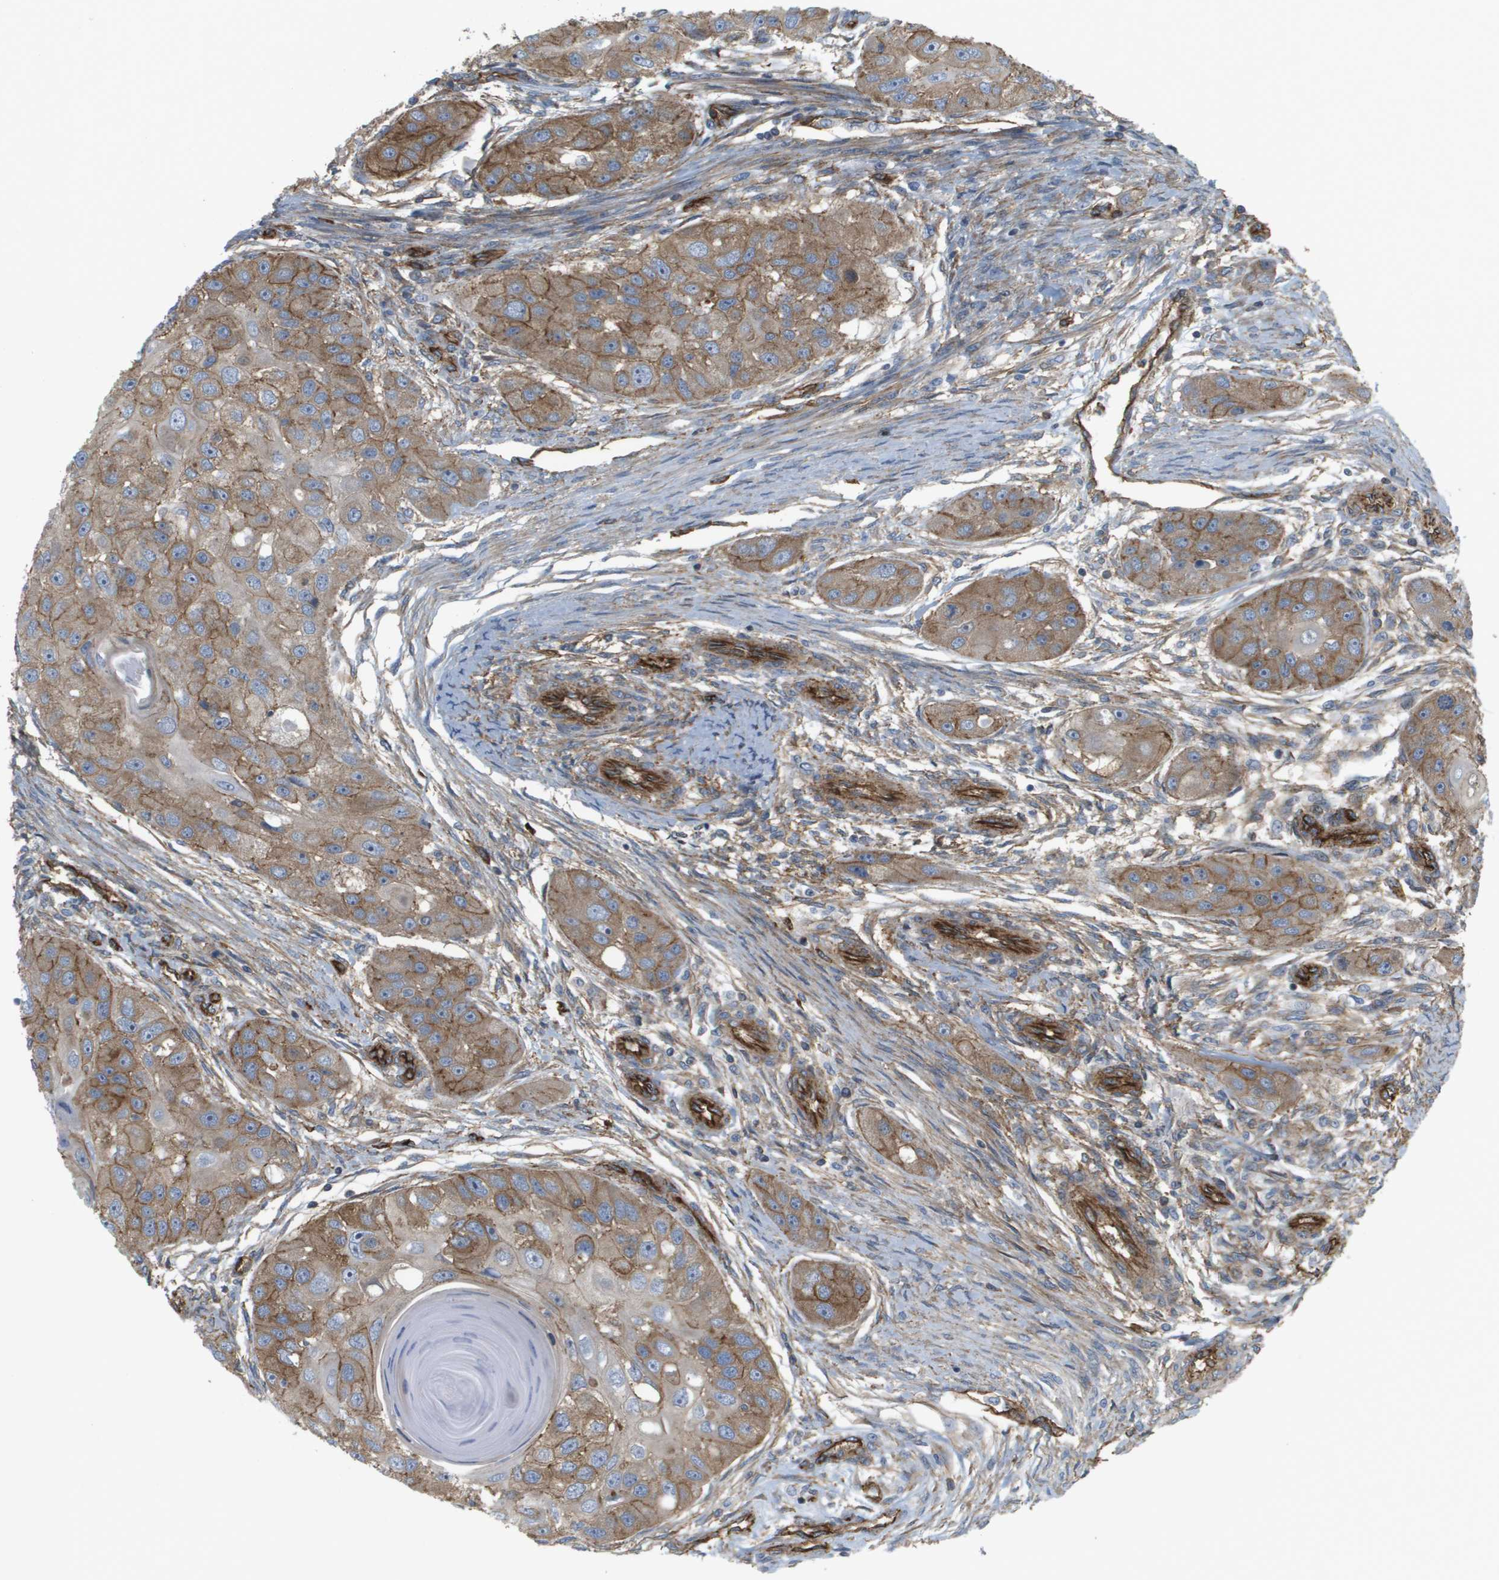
{"staining": {"intensity": "moderate", "quantity": ">75%", "location": "cytoplasmic/membranous"}, "tissue": "head and neck cancer", "cell_type": "Tumor cells", "image_type": "cancer", "snomed": [{"axis": "morphology", "description": "Normal tissue, NOS"}, {"axis": "morphology", "description": "Squamous cell carcinoma, NOS"}, {"axis": "topography", "description": "Skeletal muscle"}, {"axis": "topography", "description": "Head-Neck"}], "caption": "Moderate cytoplasmic/membranous staining for a protein is seen in approximately >75% of tumor cells of head and neck squamous cell carcinoma using IHC.", "gene": "SGMS2", "patient": {"sex": "male", "age": 51}}